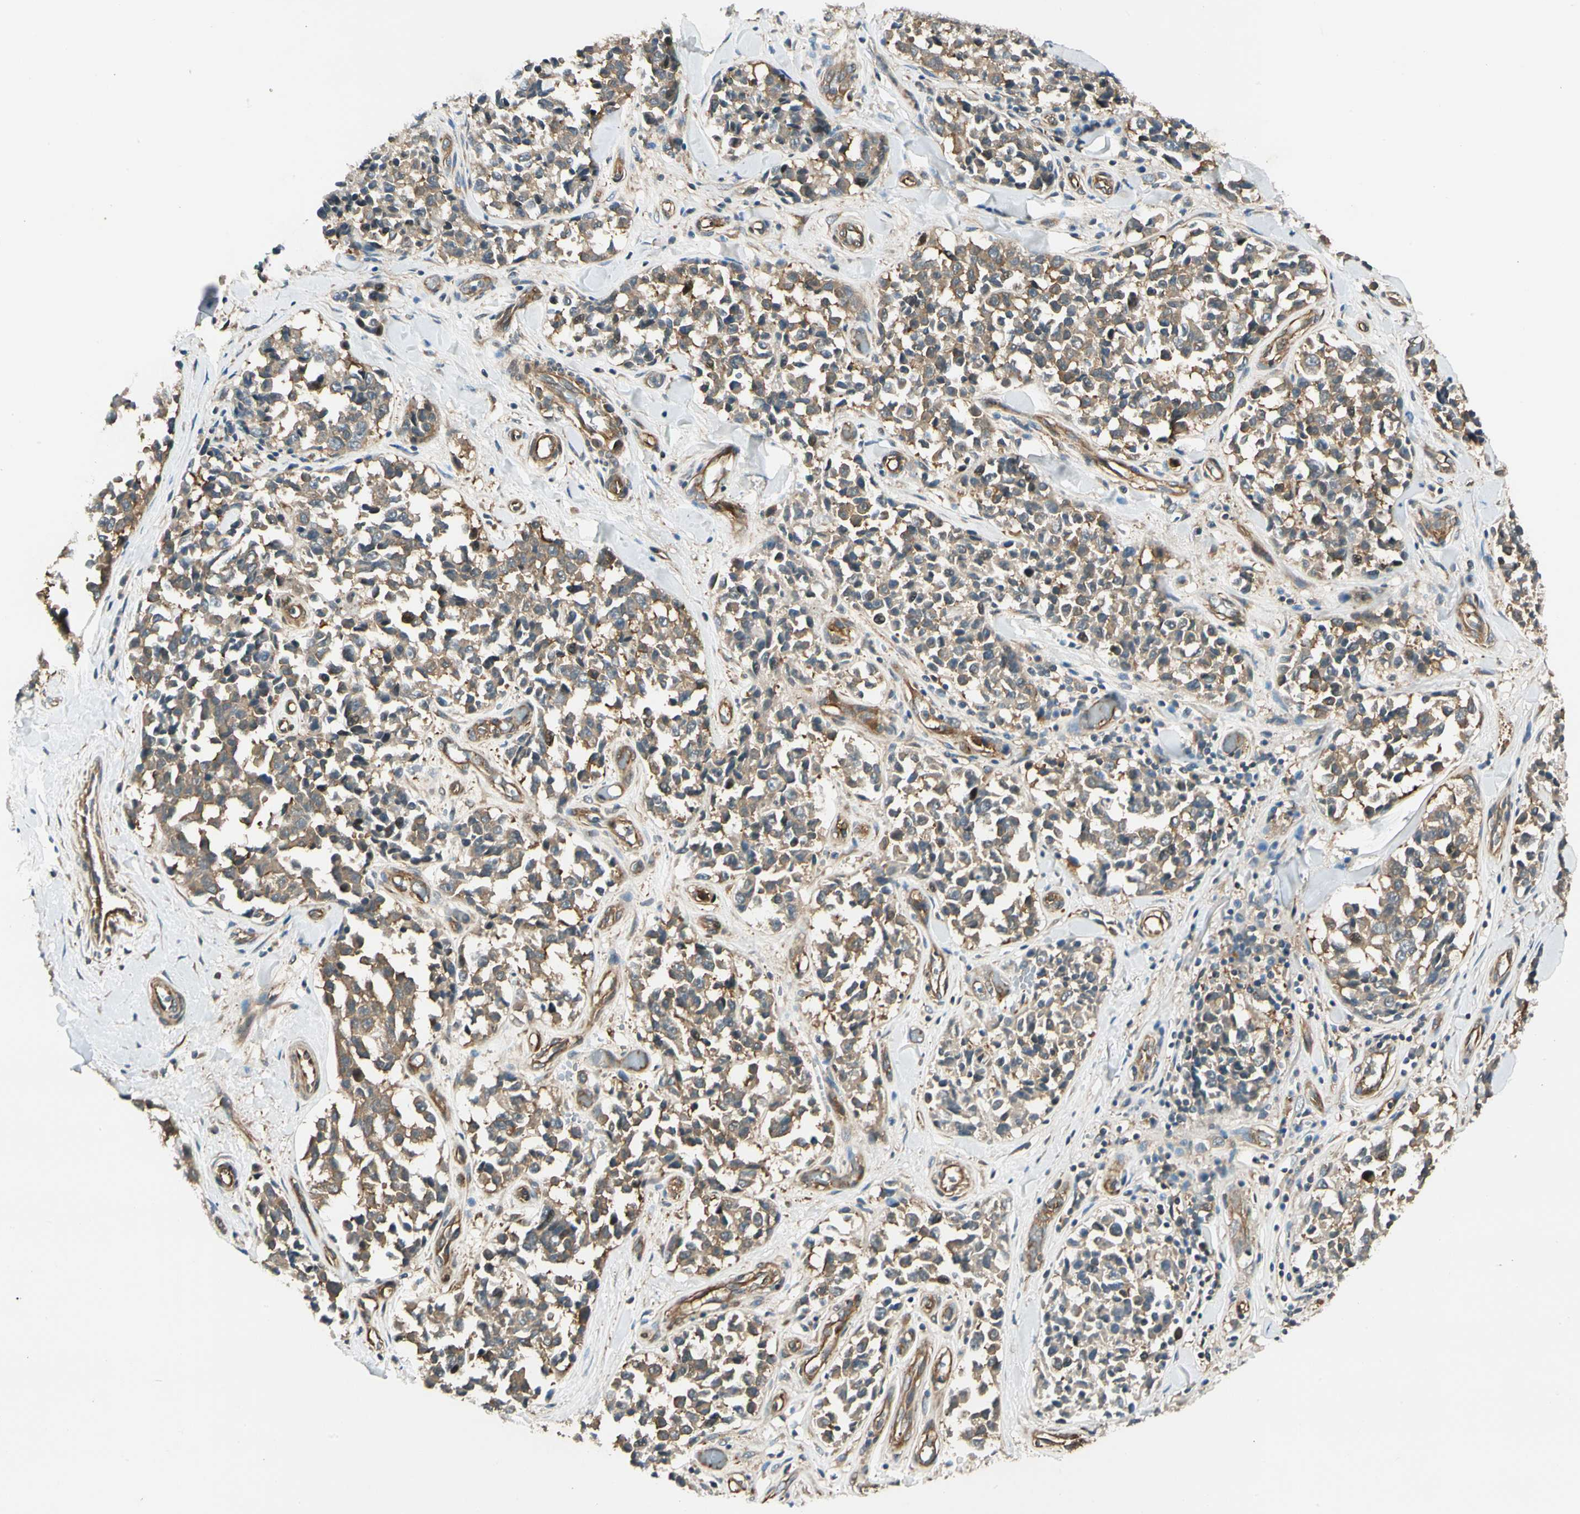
{"staining": {"intensity": "moderate", "quantity": ">75%", "location": "cytoplasmic/membranous"}, "tissue": "melanoma", "cell_type": "Tumor cells", "image_type": "cancer", "snomed": [{"axis": "morphology", "description": "Malignant melanoma, NOS"}, {"axis": "topography", "description": "Skin"}], "caption": "Moderate cytoplasmic/membranous staining is appreciated in about >75% of tumor cells in malignant melanoma. Immunohistochemistry (ihc) stains the protein in brown and the nuclei are stained blue.", "gene": "ROCK2", "patient": {"sex": "female", "age": 64}}